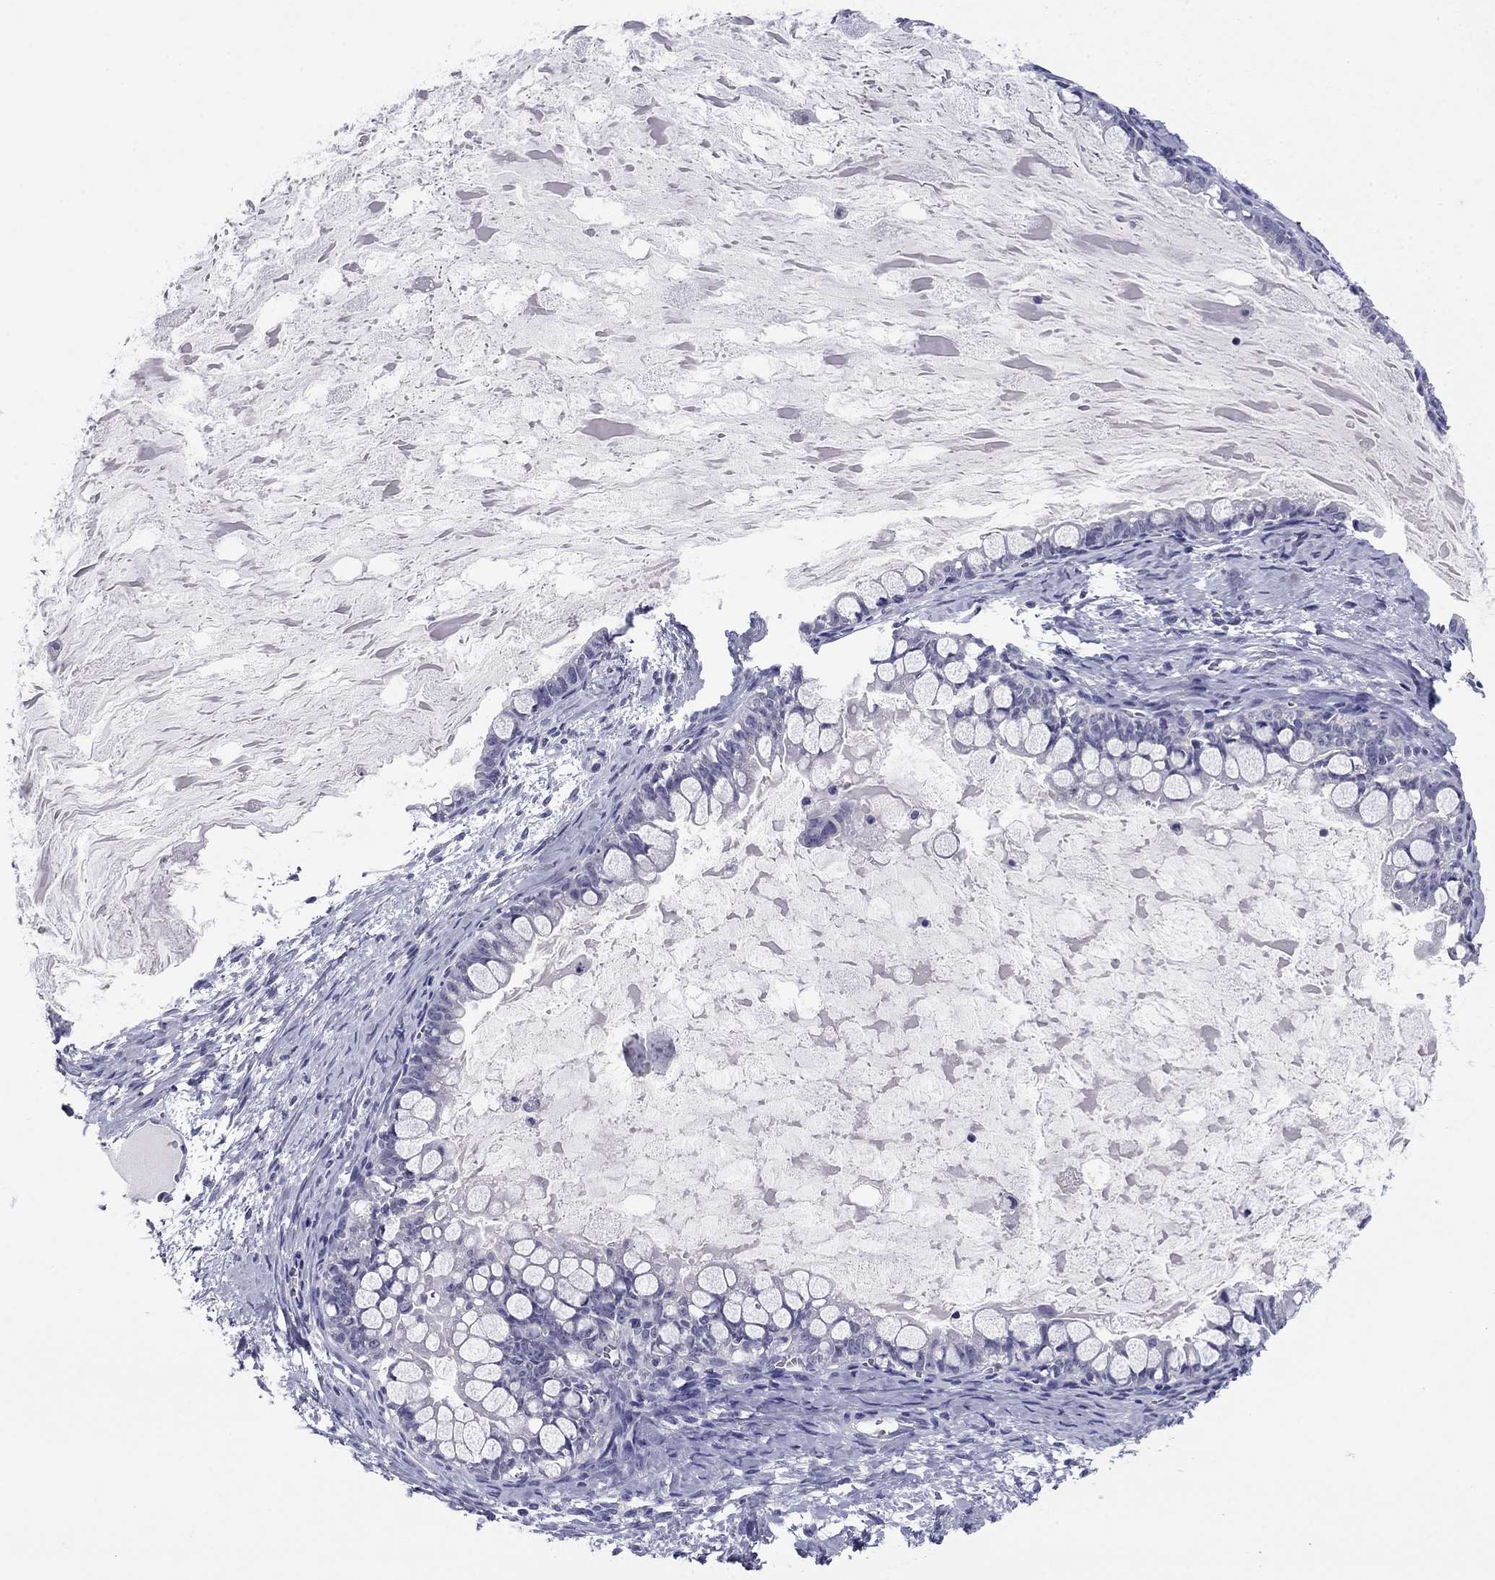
{"staining": {"intensity": "negative", "quantity": "none", "location": "none"}, "tissue": "ovarian cancer", "cell_type": "Tumor cells", "image_type": "cancer", "snomed": [{"axis": "morphology", "description": "Cystadenocarcinoma, mucinous, NOS"}, {"axis": "topography", "description": "Ovary"}], "caption": "Immunohistochemistry of human ovarian cancer (mucinous cystadenocarcinoma) displays no staining in tumor cells. (Brightfield microscopy of DAB immunohistochemistry at high magnification).", "gene": "TCFL5", "patient": {"sex": "female", "age": 63}}